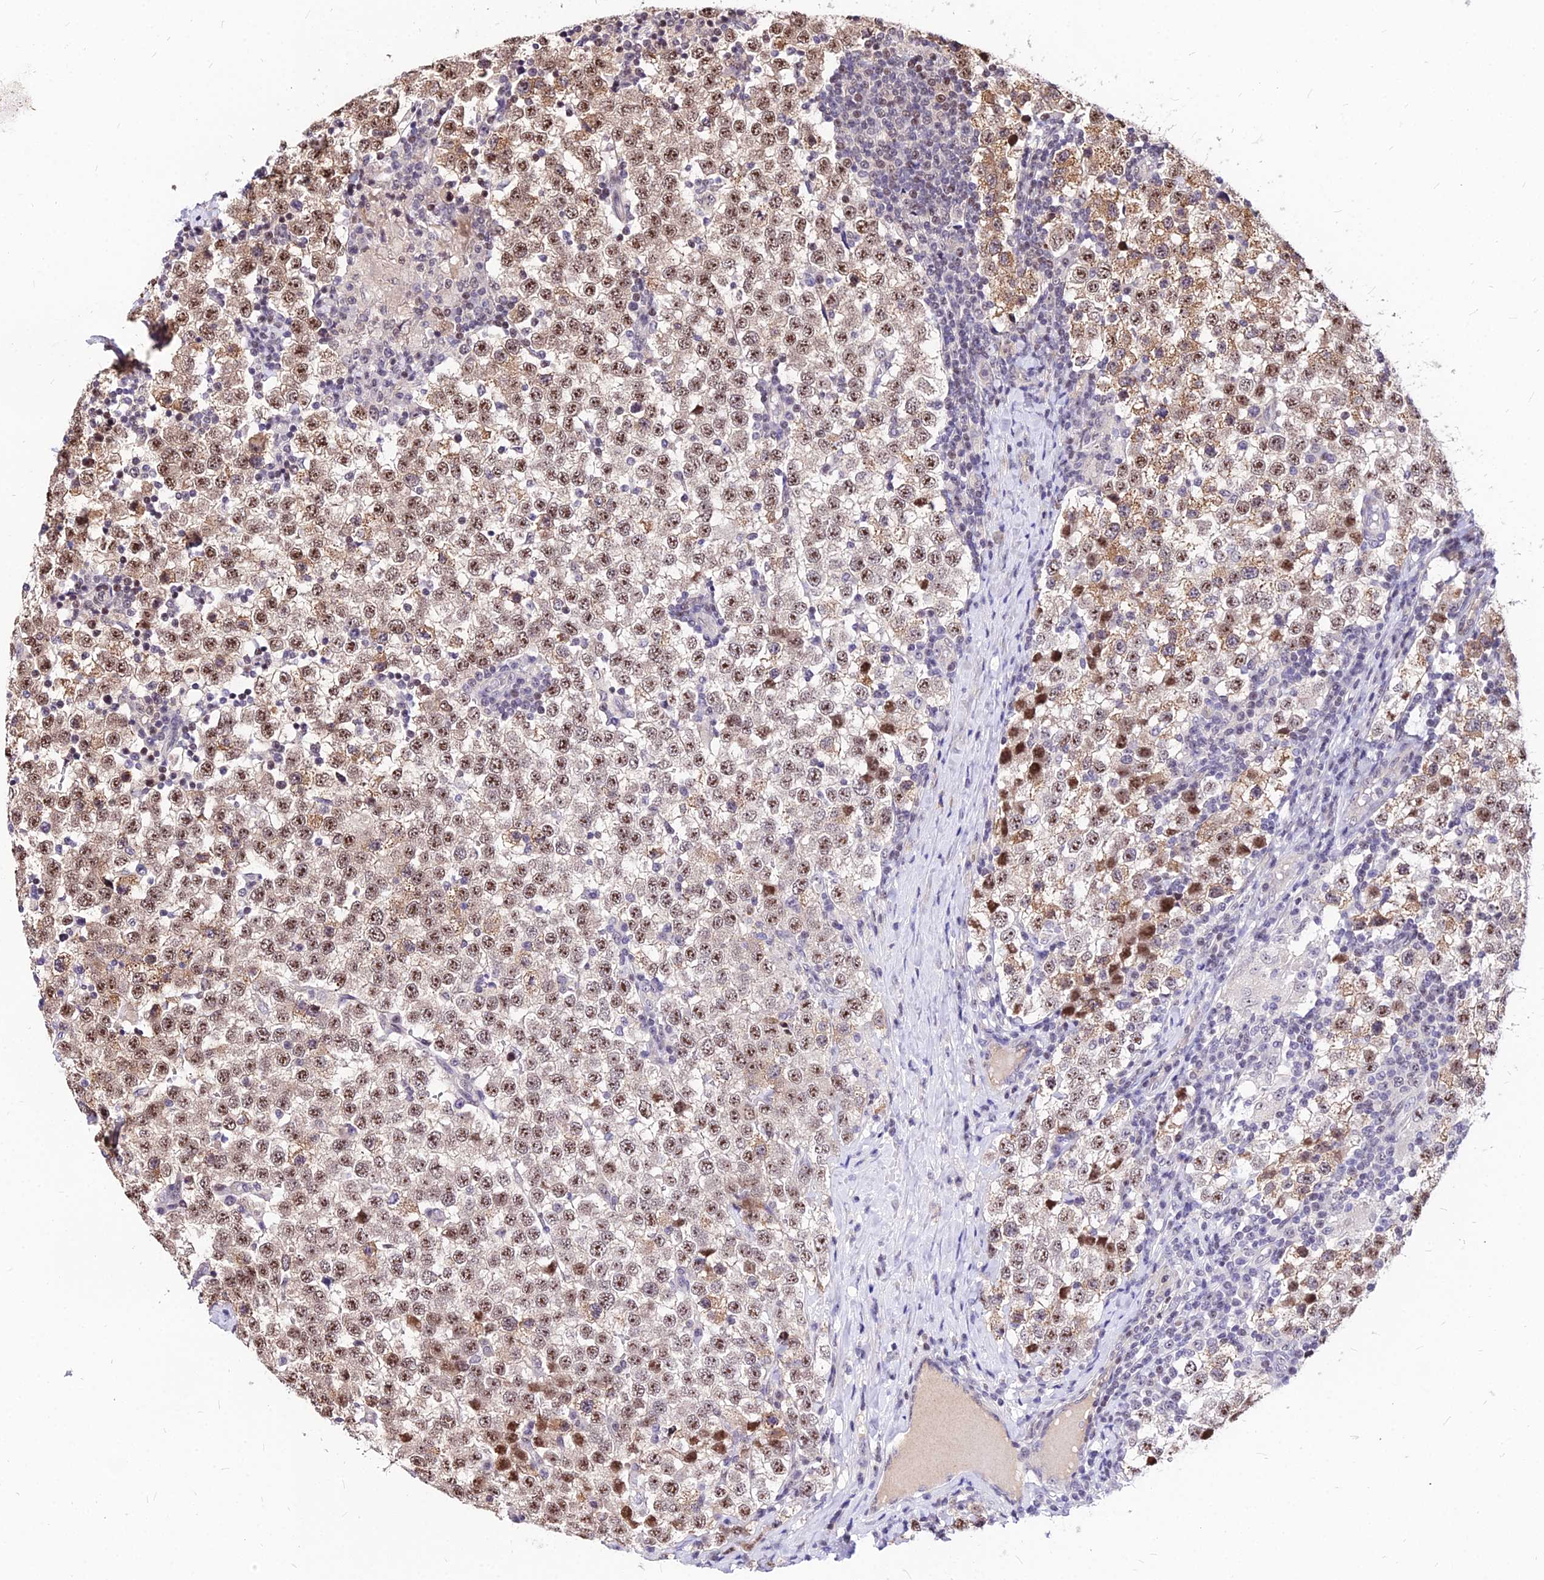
{"staining": {"intensity": "moderate", "quantity": ">75%", "location": "cytoplasmic/membranous,nuclear"}, "tissue": "testis cancer", "cell_type": "Tumor cells", "image_type": "cancer", "snomed": [{"axis": "morphology", "description": "Seminoma, NOS"}, {"axis": "topography", "description": "Testis"}], "caption": "High-power microscopy captured an IHC image of testis seminoma, revealing moderate cytoplasmic/membranous and nuclear expression in about >75% of tumor cells.", "gene": "DDX55", "patient": {"sex": "male", "age": 34}}